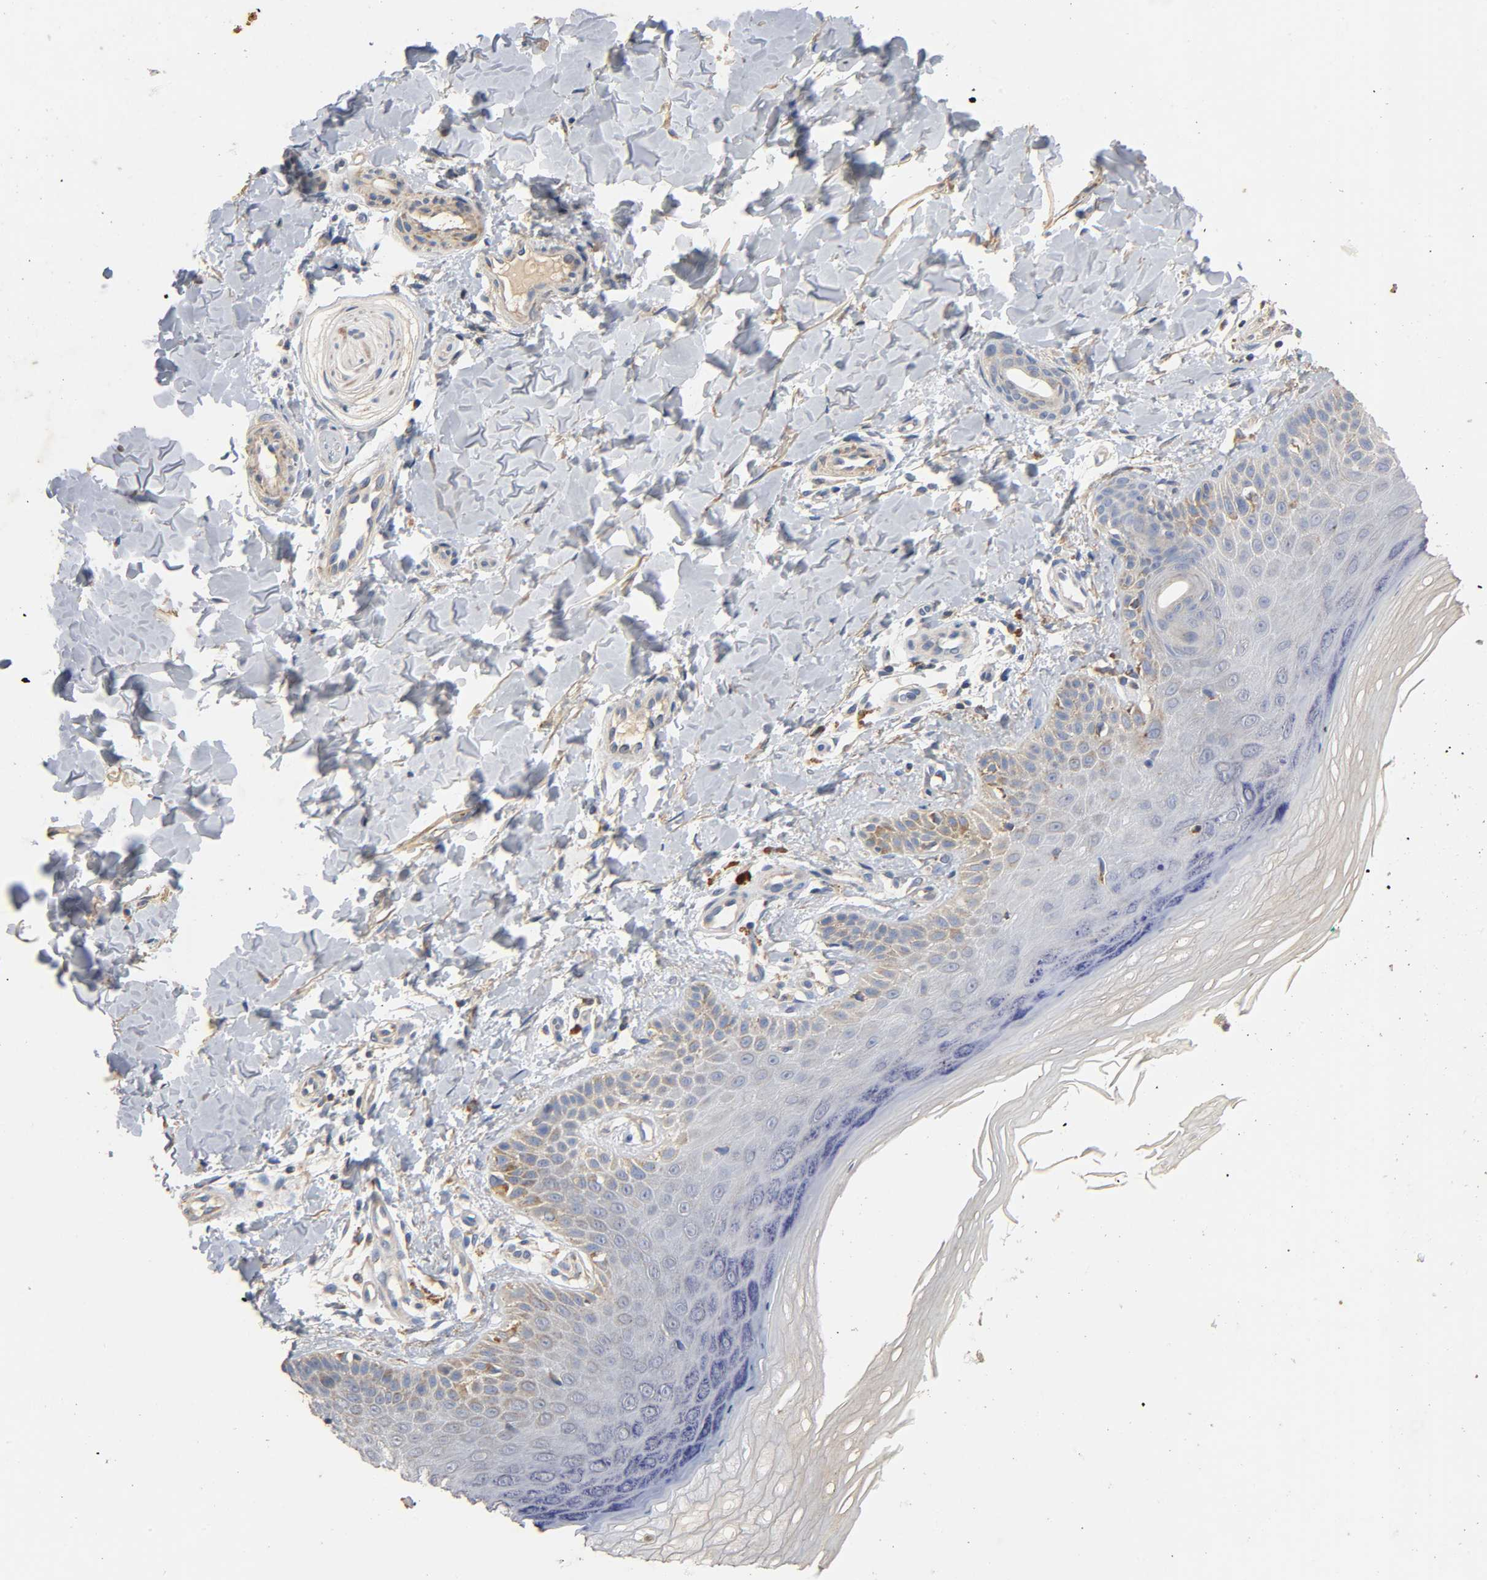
{"staining": {"intensity": "moderate", "quantity": "25%-75%", "location": "cytoplasmic/membranous"}, "tissue": "skin", "cell_type": "Keratinocytes", "image_type": "normal", "snomed": [{"axis": "morphology", "description": "Normal tissue, NOS"}, {"axis": "topography", "description": "Skin"}], "caption": "Immunohistochemical staining of benign skin displays moderate cytoplasmic/membranous protein staining in approximately 25%-75% of keratinocytes.", "gene": "NDUFS3", "patient": {"sex": "male", "age": 26}}